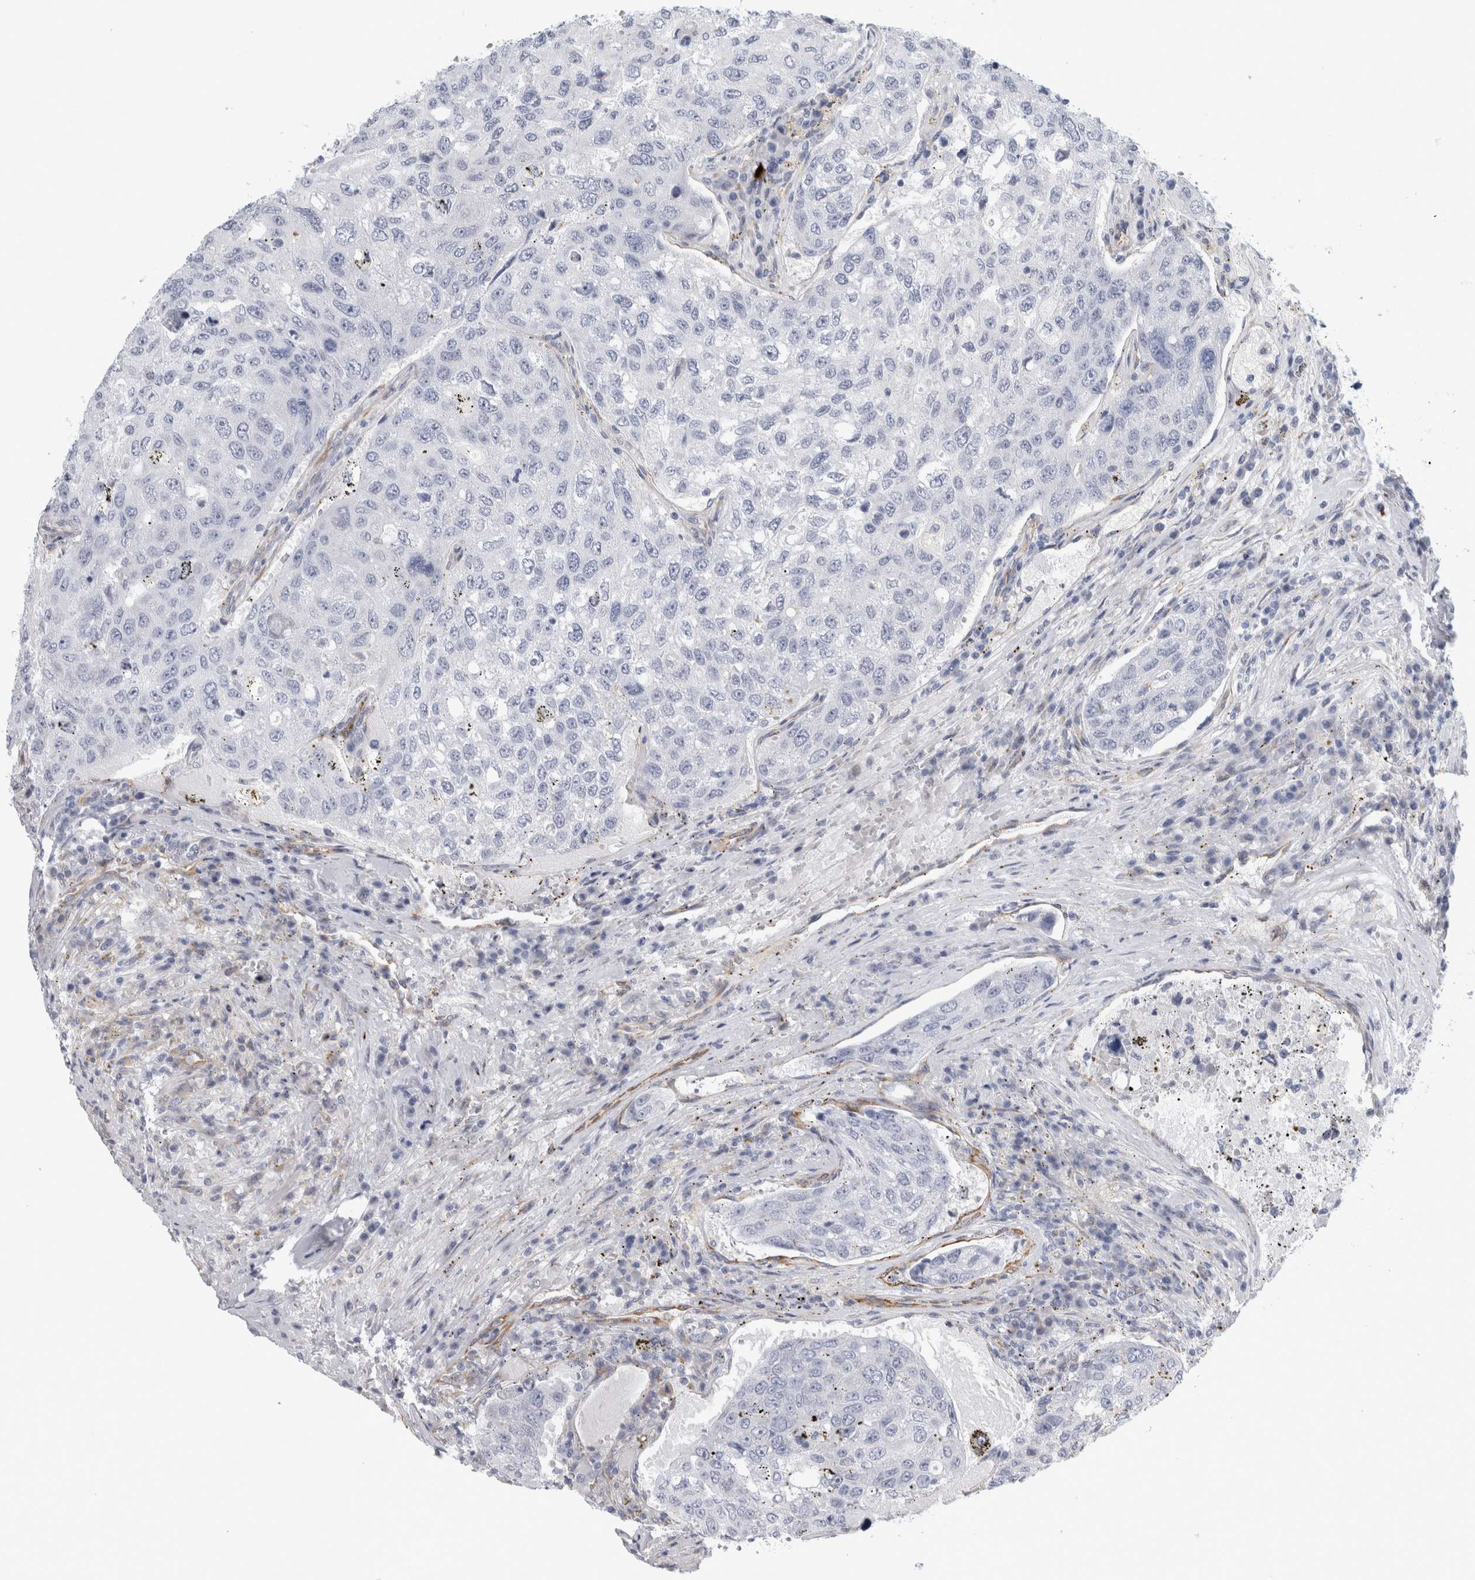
{"staining": {"intensity": "negative", "quantity": "none", "location": "none"}, "tissue": "urothelial cancer", "cell_type": "Tumor cells", "image_type": "cancer", "snomed": [{"axis": "morphology", "description": "Urothelial carcinoma, High grade"}, {"axis": "topography", "description": "Lymph node"}, {"axis": "topography", "description": "Urinary bladder"}], "caption": "Histopathology image shows no protein expression in tumor cells of urothelial carcinoma (high-grade) tissue.", "gene": "B3GNT3", "patient": {"sex": "male", "age": 51}}